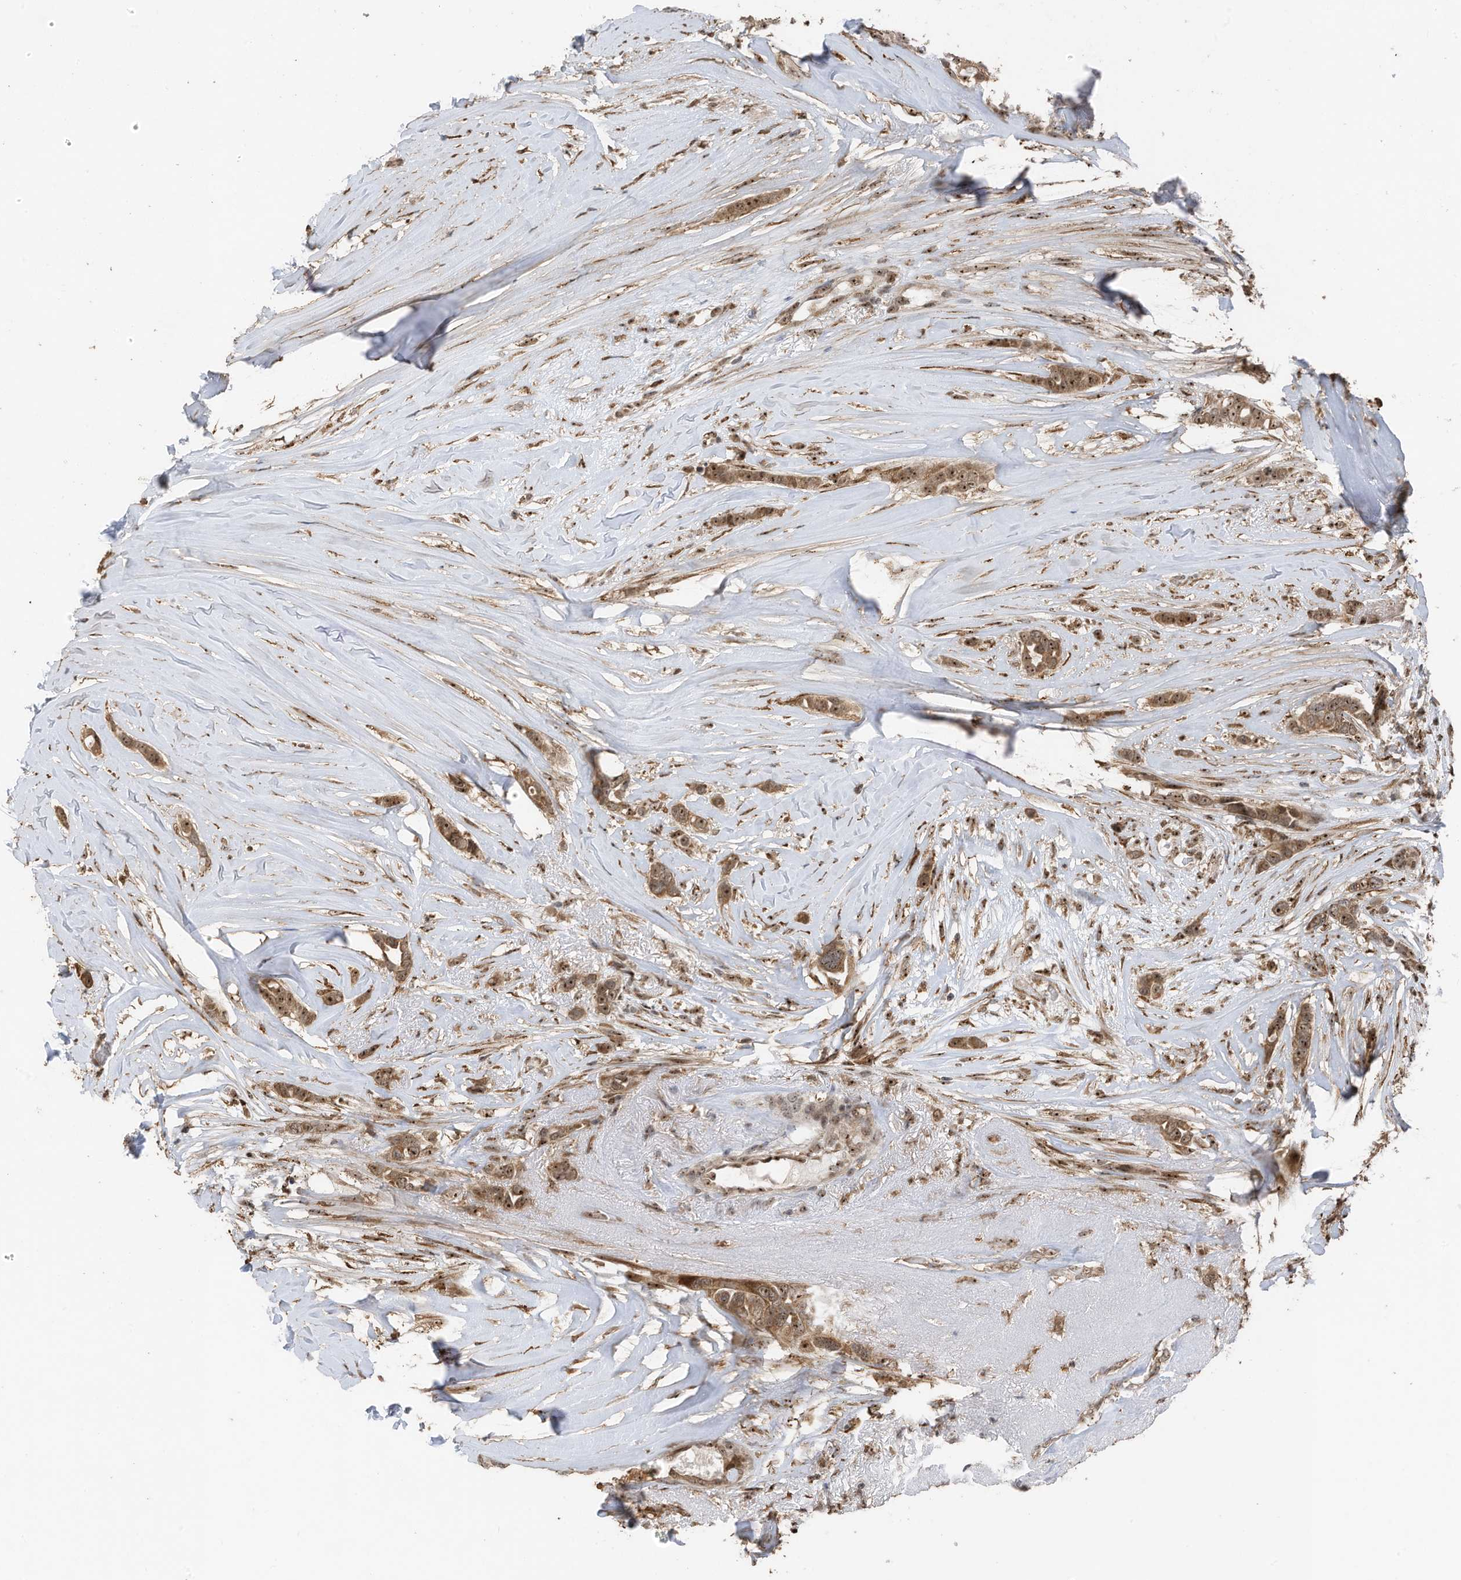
{"staining": {"intensity": "moderate", "quantity": ">75%", "location": "cytoplasmic/membranous,nuclear"}, "tissue": "breast cancer", "cell_type": "Tumor cells", "image_type": "cancer", "snomed": [{"axis": "morphology", "description": "Lobular carcinoma"}, {"axis": "topography", "description": "Breast"}], "caption": "Lobular carcinoma (breast) stained with a protein marker displays moderate staining in tumor cells.", "gene": "ERLEC1", "patient": {"sex": "female", "age": 51}}